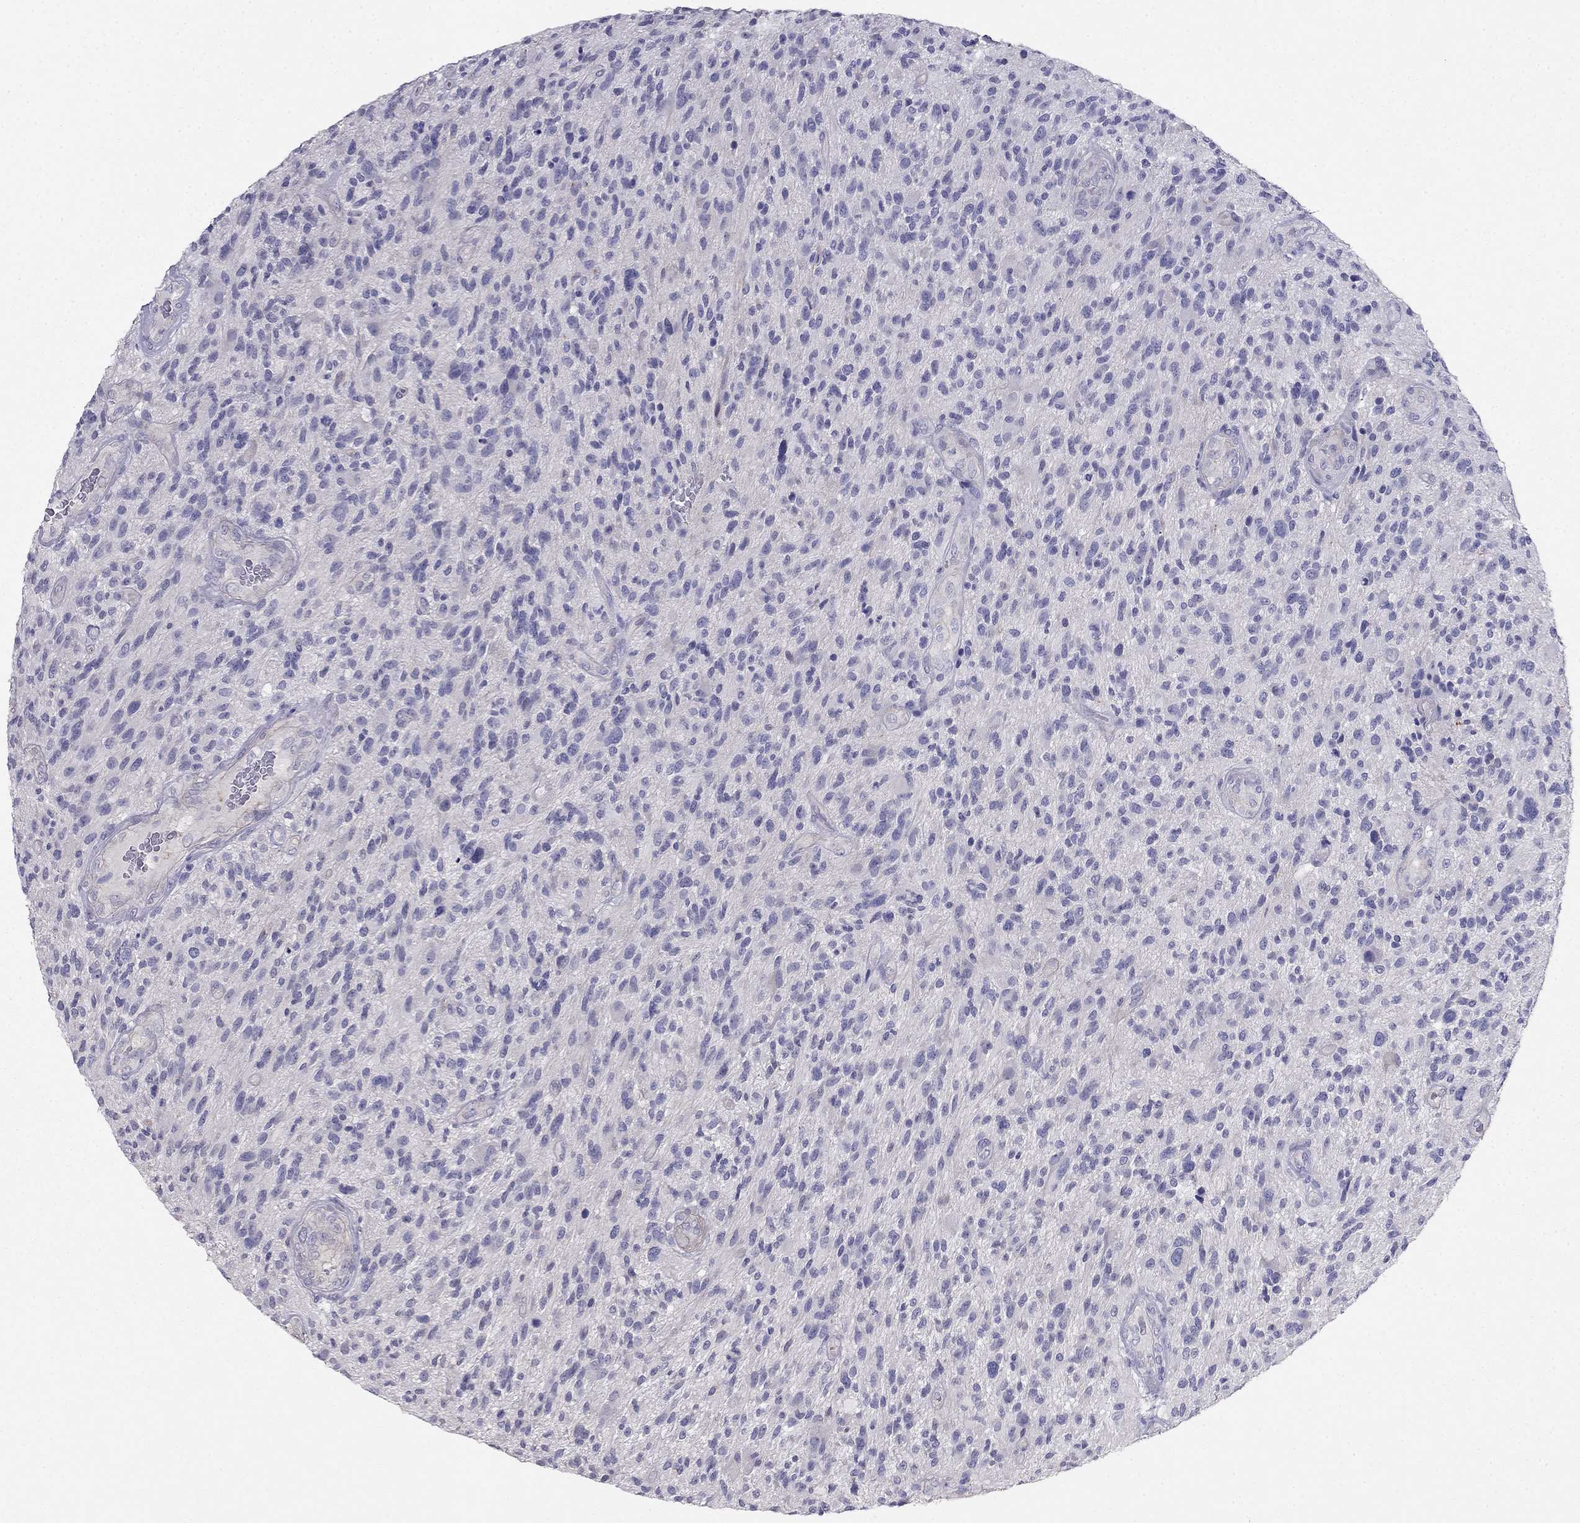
{"staining": {"intensity": "negative", "quantity": "none", "location": "none"}, "tissue": "glioma", "cell_type": "Tumor cells", "image_type": "cancer", "snomed": [{"axis": "morphology", "description": "Glioma, malignant, High grade"}, {"axis": "topography", "description": "Brain"}], "caption": "Tumor cells are negative for brown protein staining in malignant glioma (high-grade).", "gene": "LY6H", "patient": {"sex": "male", "age": 47}}